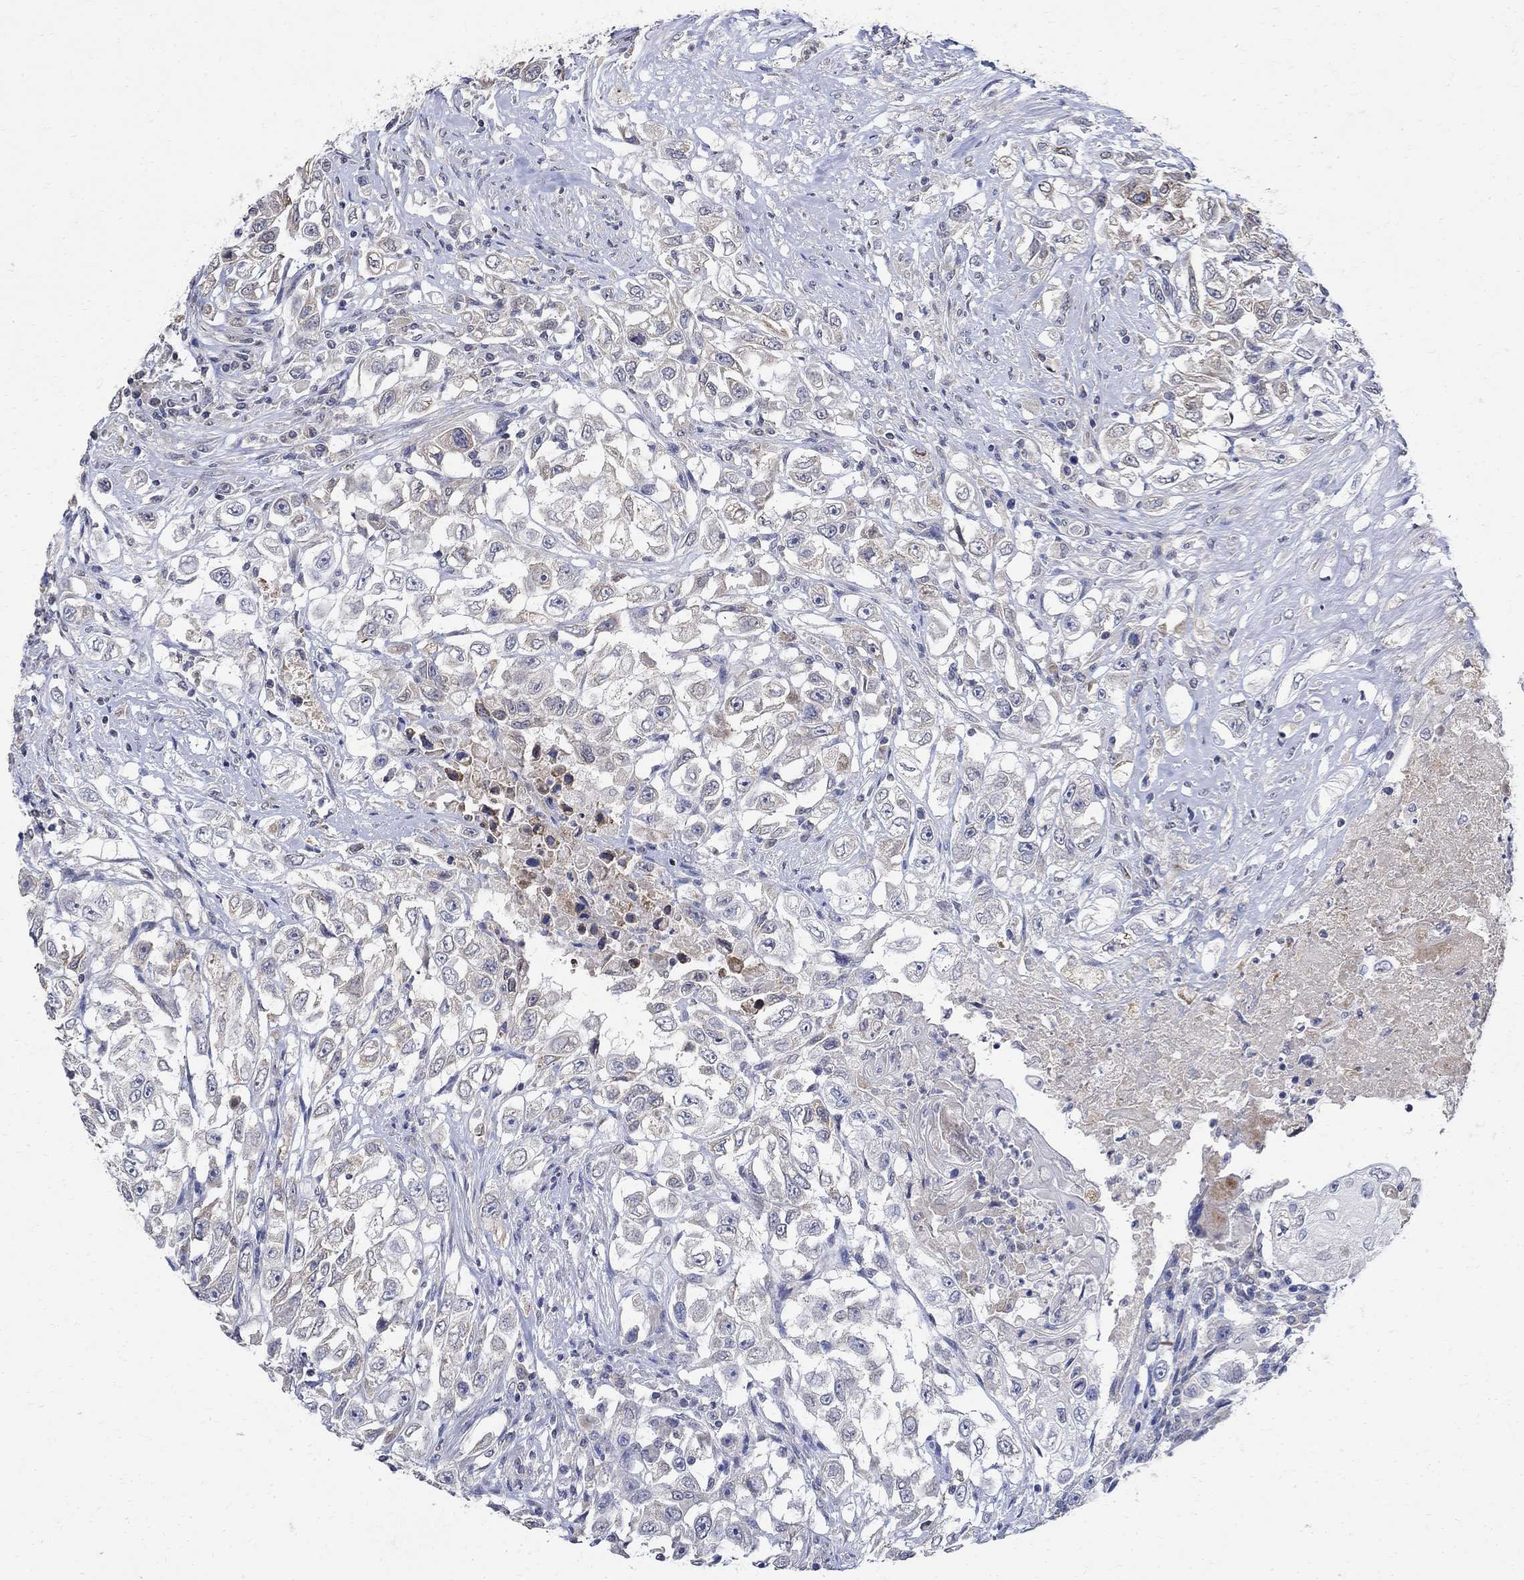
{"staining": {"intensity": "negative", "quantity": "none", "location": "none"}, "tissue": "urothelial cancer", "cell_type": "Tumor cells", "image_type": "cancer", "snomed": [{"axis": "morphology", "description": "Urothelial carcinoma, High grade"}, {"axis": "topography", "description": "Urinary bladder"}], "caption": "Immunohistochemistry (IHC) photomicrograph of high-grade urothelial carcinoma stained for a protein (brown), which shows no positivity in tumor cells.", "gene": "TMEM169", "patient": {"sex": "female", "age": 56}}